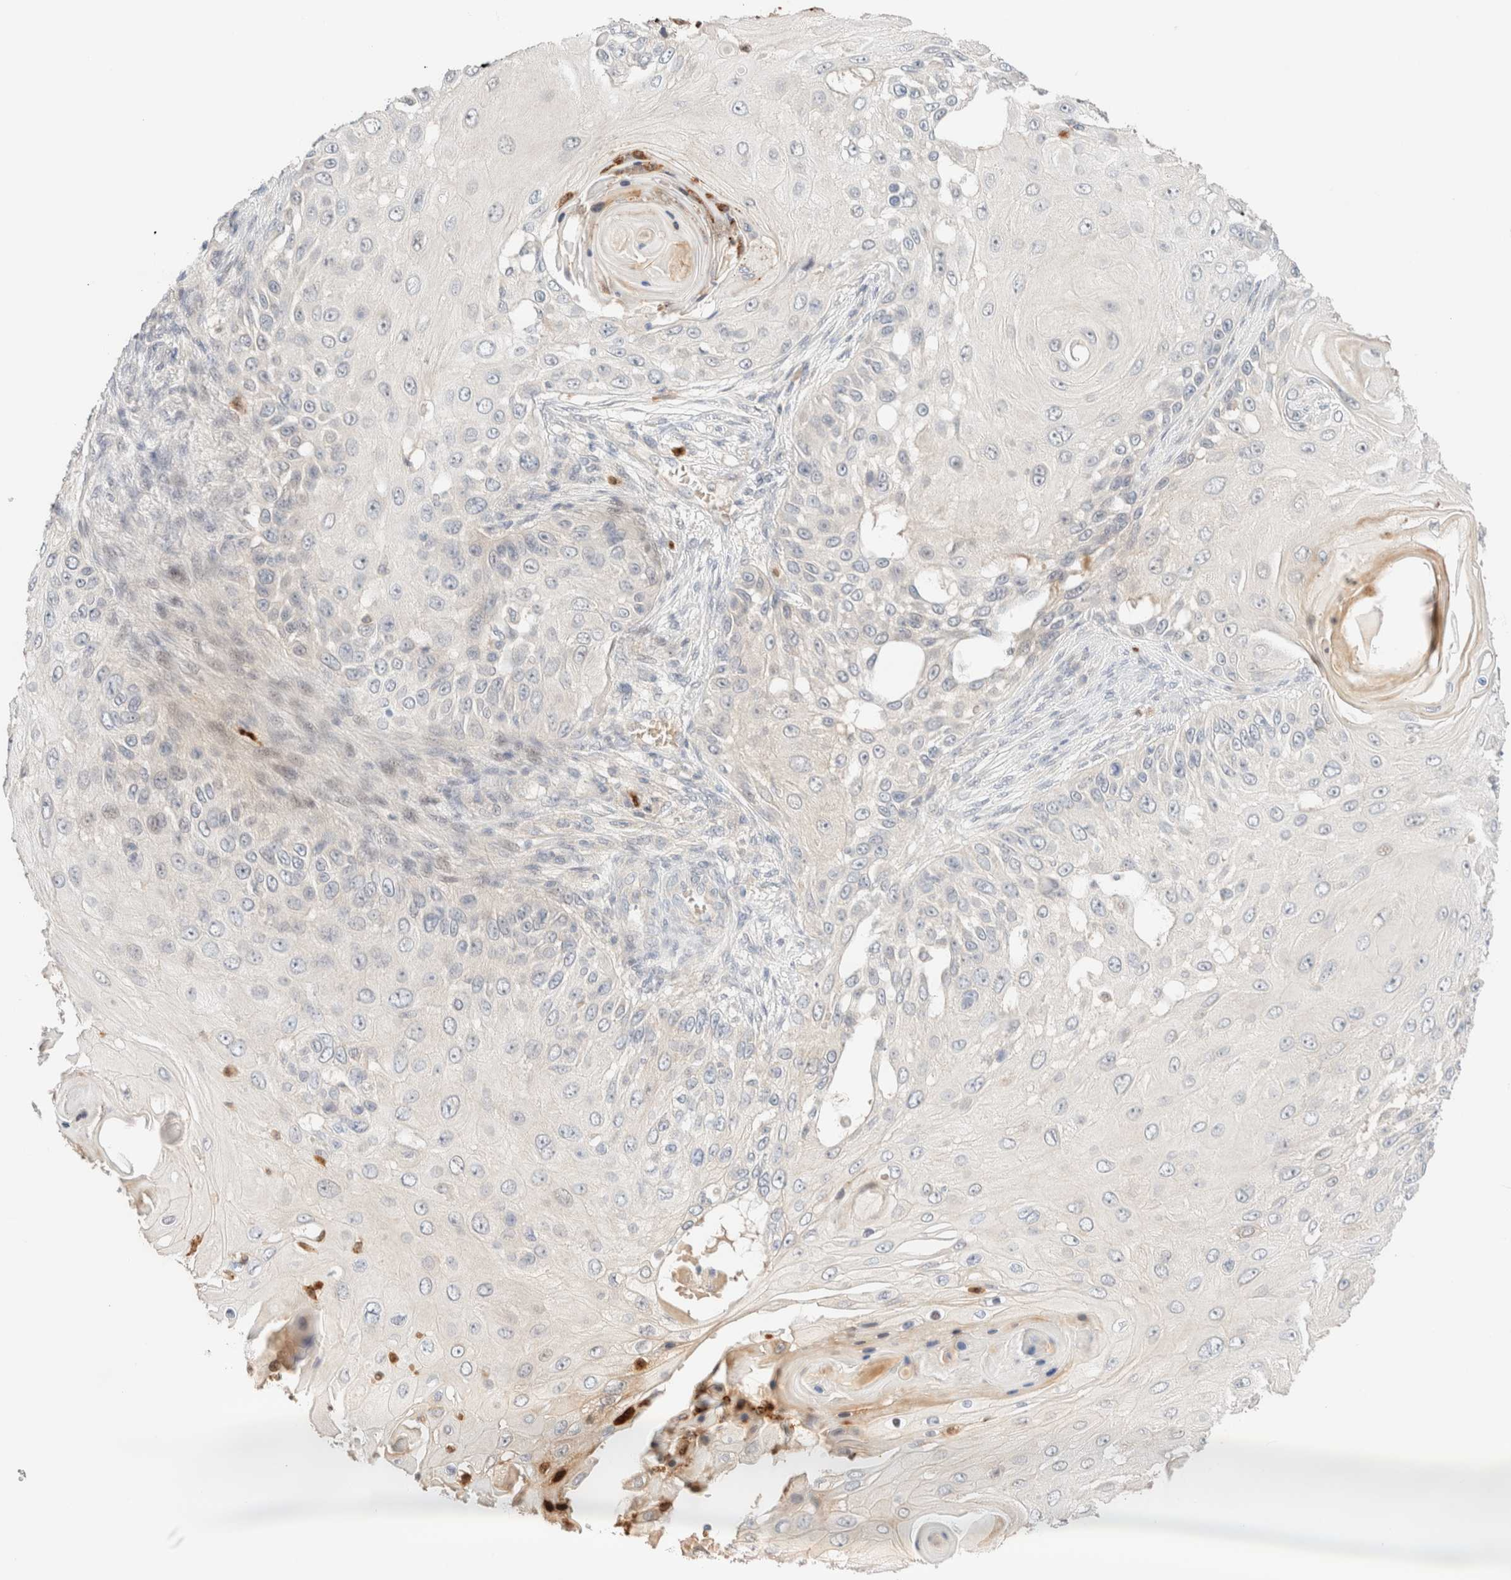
{"staining": {"intensity": "negative", "quantity": "none", "location": "none"}, "tissue": "skin cancer", "cell_type": "Tumor cells", "image_type": "cancer", "snomed": [{"axis": "morphology", "description": "Squamous cell carcinoma, NOS"}, {"axis": "topography", "description": "Skin"}], "caption": "Skin cancer (squamous cell carcinoma) was stained to show a protein in brown. There is no significant expression in tumor cells.", "gene": "SGSM2", "patient": {"sex": "female", "age": 44}}